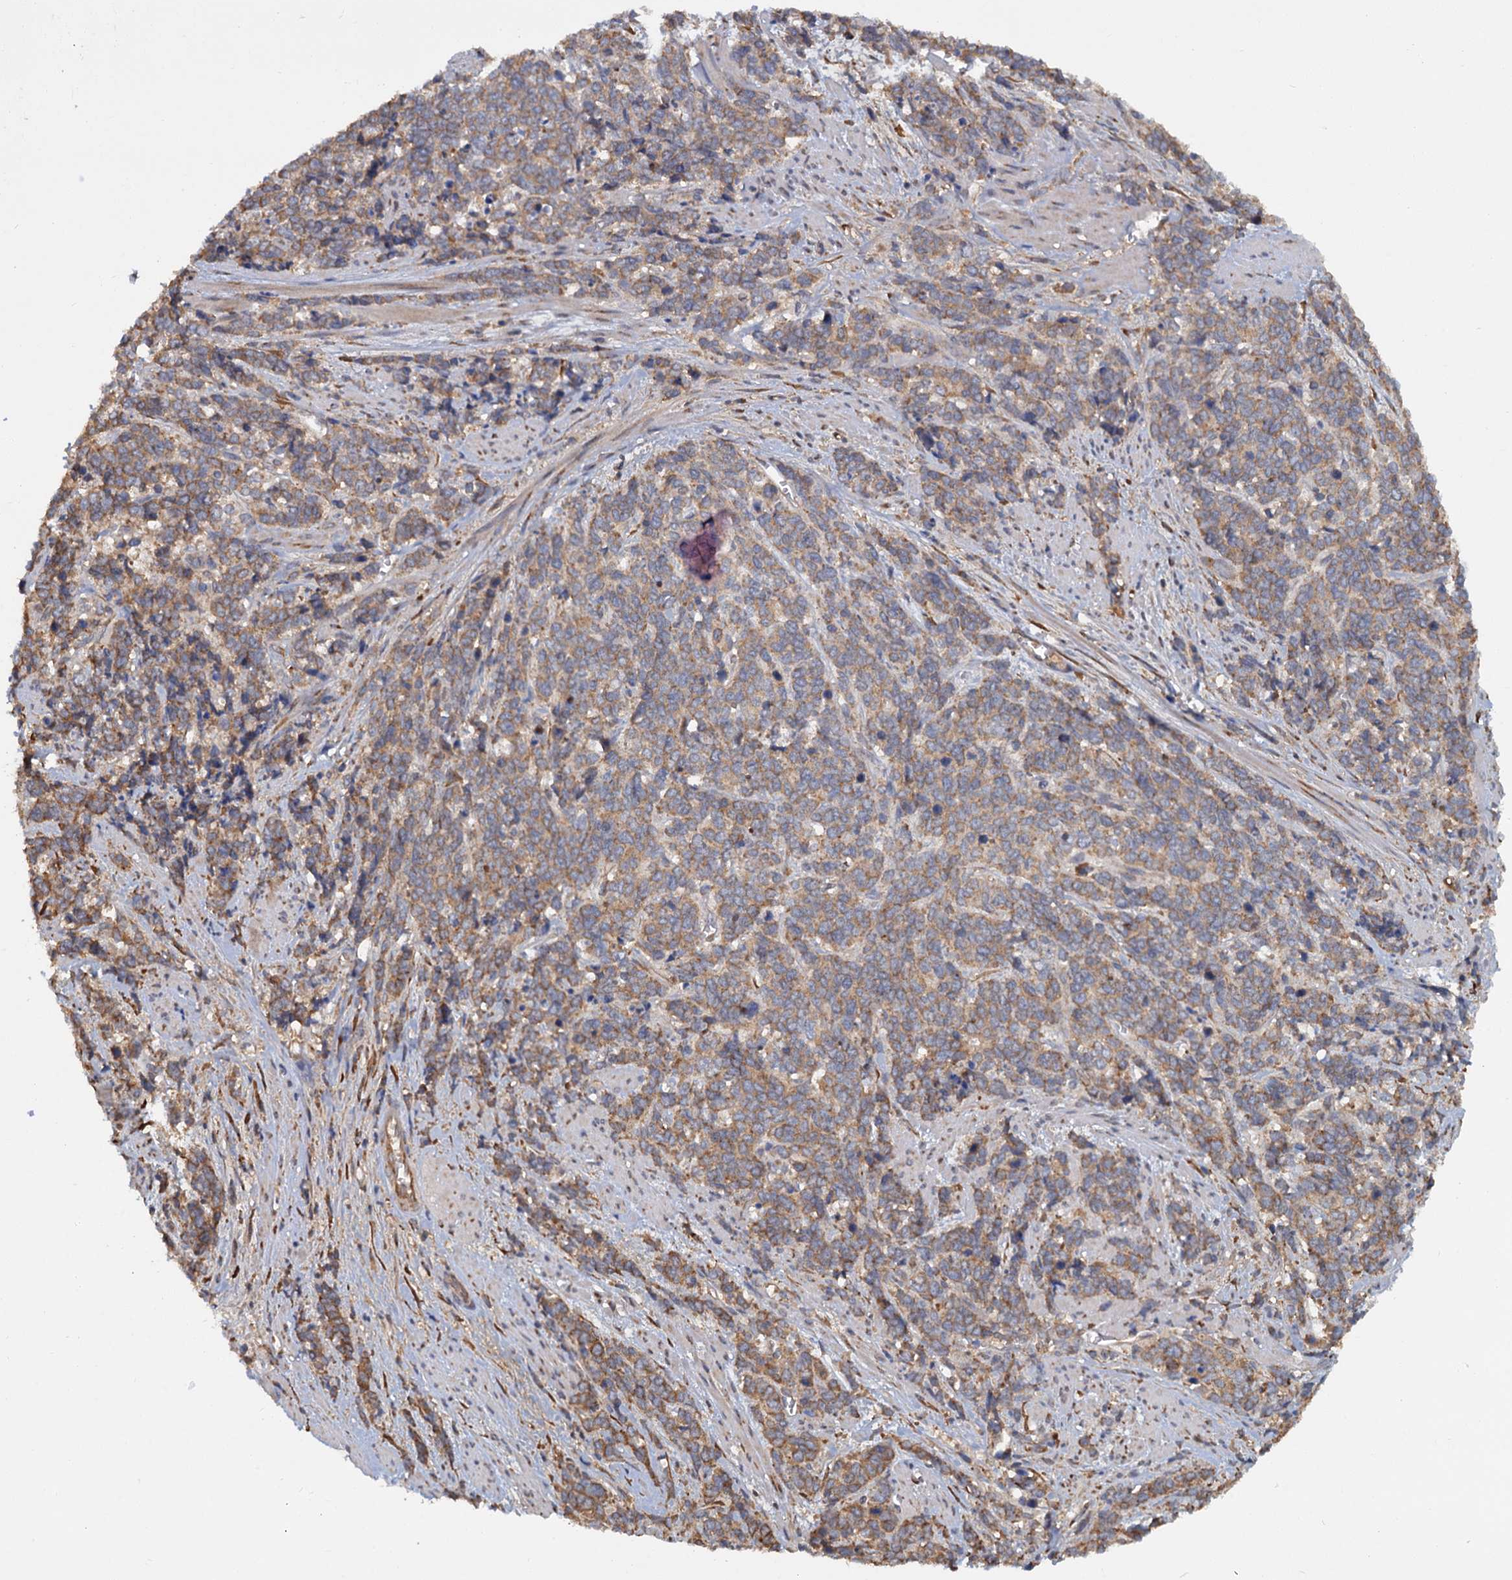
{"staining": {"intensity": "moderate", "quantity": "25%-75%", "location": "cytoplasmic/membranous"}, "tissue": "cervical cancer", "cell_type": "Tumor cells", "image_type": "cancer", "snomed": [{"axis": "morphology", "description": "Squamous cell carcinoma, NOS"}, {"axis": "topography", "description": "Cervix"}], "caption": "The histopathology image shows staining of cervical squamous cell carcinoma, revealing moderate cytoplasmic/membranous protein expression (brown color) within tumor cells. (DAB (3,3'-diaminobenzidine) = brown stain, brightfield microscopy at high magnification).", "gene": "LRRC51", "patient": {"sex": "female", "age": 60}}